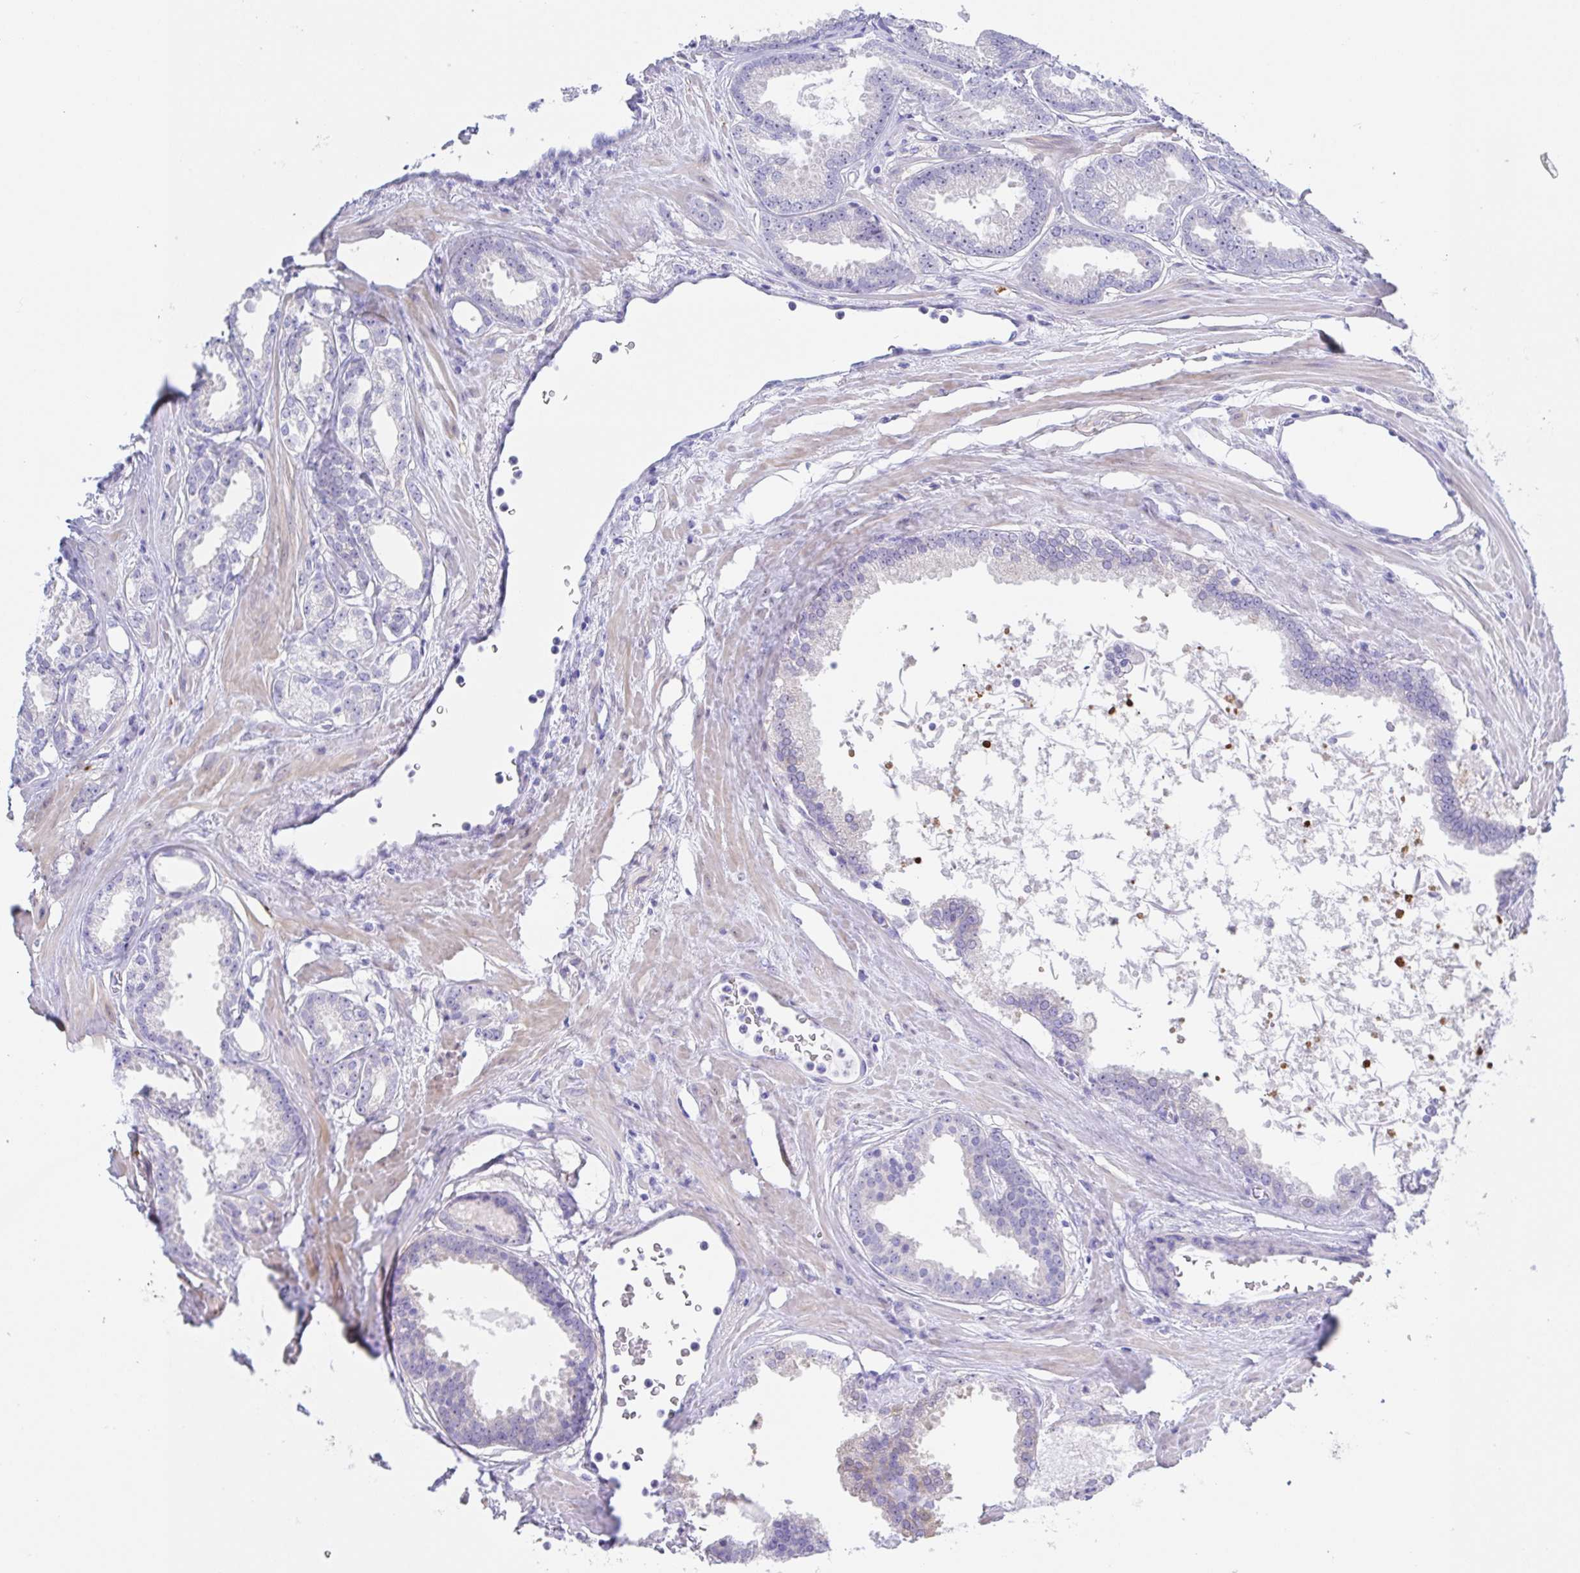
{"staining": {"intensity": "negative", "quantity": "none", "location": "none"}, "tissue": "prostate cancer", "cell_type": "Tumor cells", "image_type": "cancer", "snomed": [{"axis": "morphology", "description": "Adenocarcinoma, Low grade"}, {"axis": "topography", "description": "Prostate"}], "caption": "A histopathology image of adenocarcinoma (low-grade) (prostate) stained for a protein displays no brown staining in tumor cells.", "gene": "MUCL3", "patient": {"sex": "male", "age": 65}}